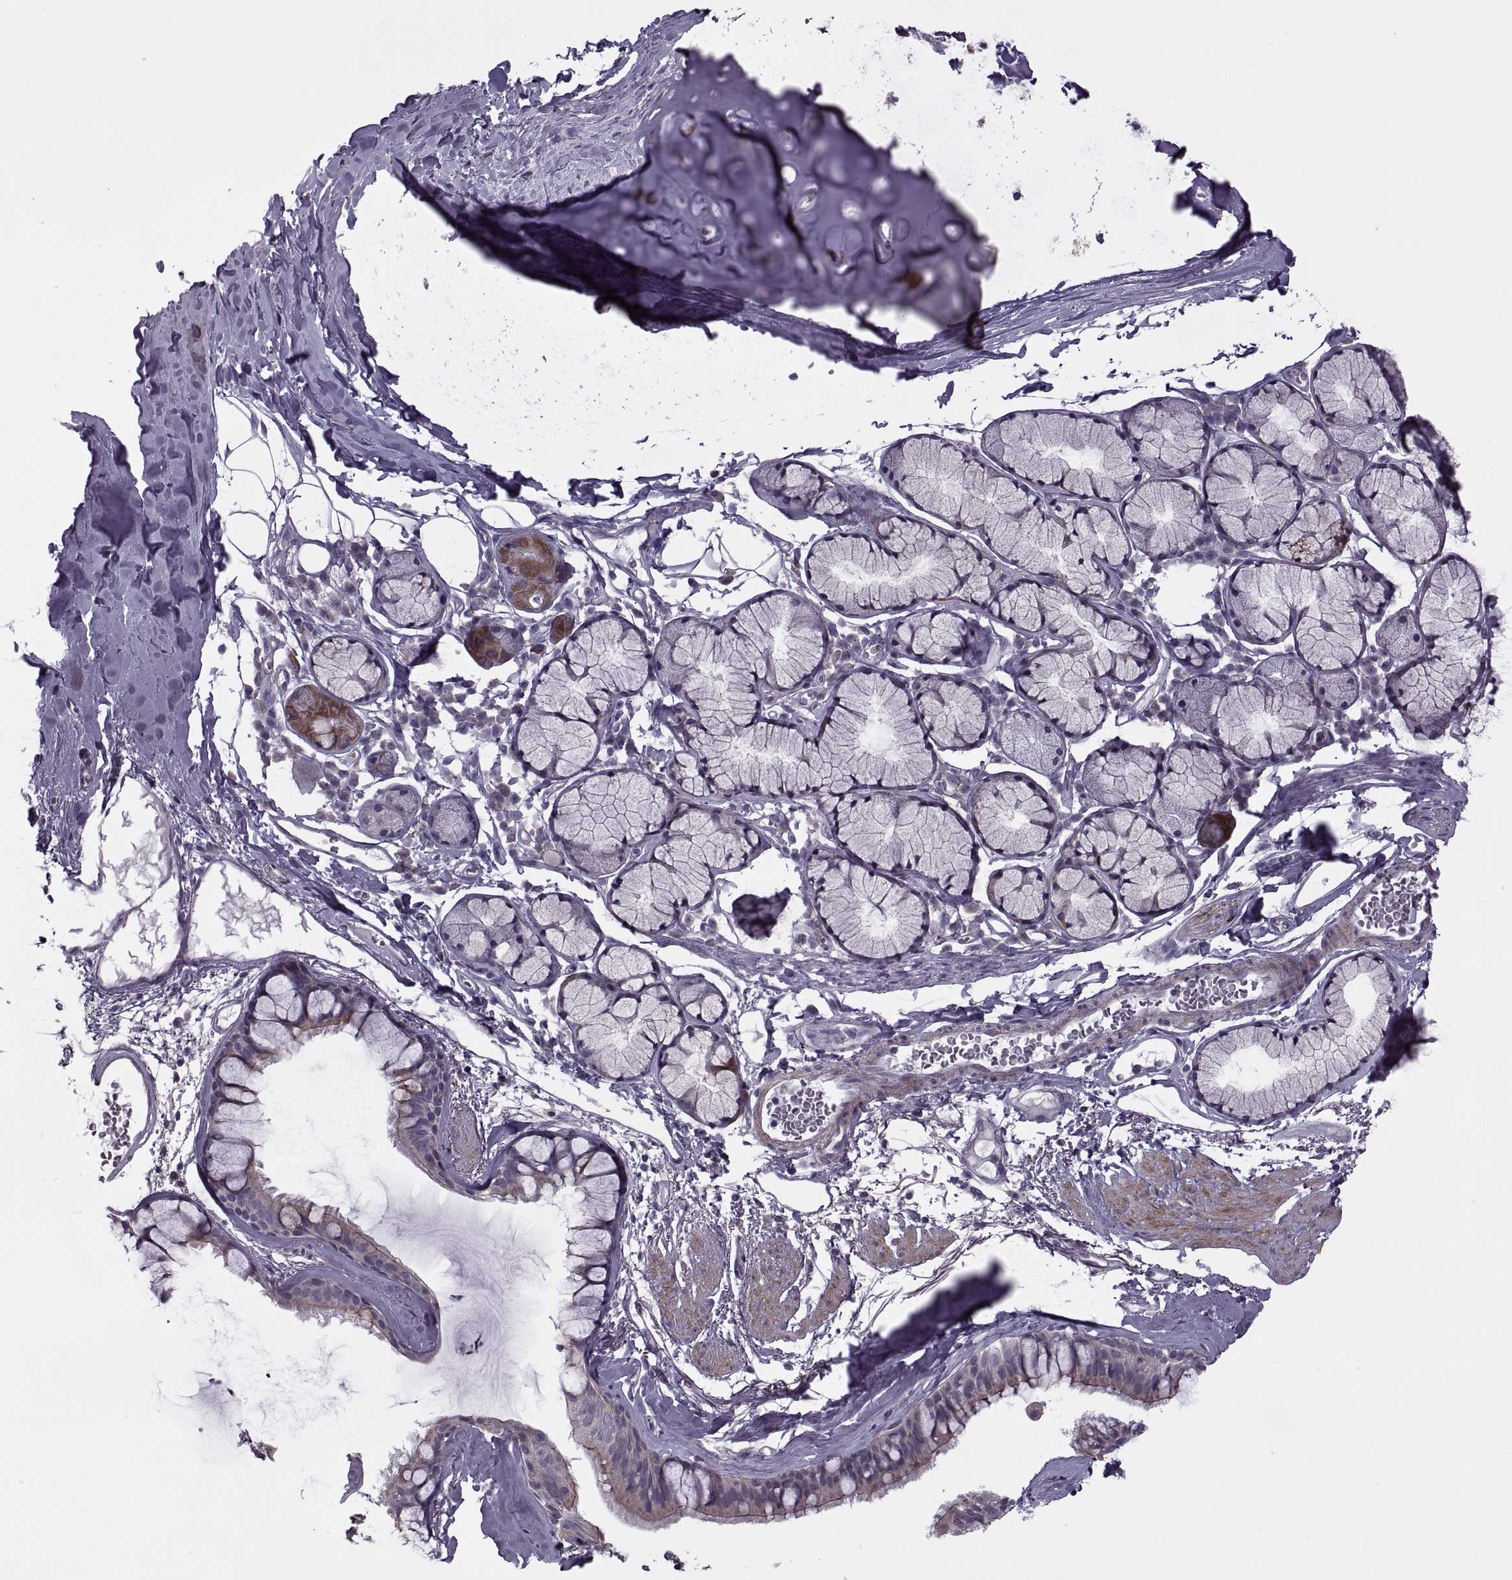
{"staining": {"intensity": "weak", "quantity": "<25%", "location": "cytoplasmic/membranous"}, "tissue": "bronchus", "cell_type": "Respiratory epithelial cells", "image_type": "normal", "snomed": [{"axis": "morphology", "description": "Normal tissue, NOS"}, {"axis": "morphology", "description": "Squamous cell carcinoma, NOS"}, {"axis": "topography", "description": "Cartilage tissue"}, {"axis": "topography", "description": "Bronchus"}], "caption": "This is a photomicrograph of IHC staining of benign bronchus, which shows no expression in respiratory epithelial cells. (Brightfield microscopy of DAB immunohistochemistry (IHC) at high magnification).", "gene": "RIPK4", "patient": {"sex": "male", "age": 72}}